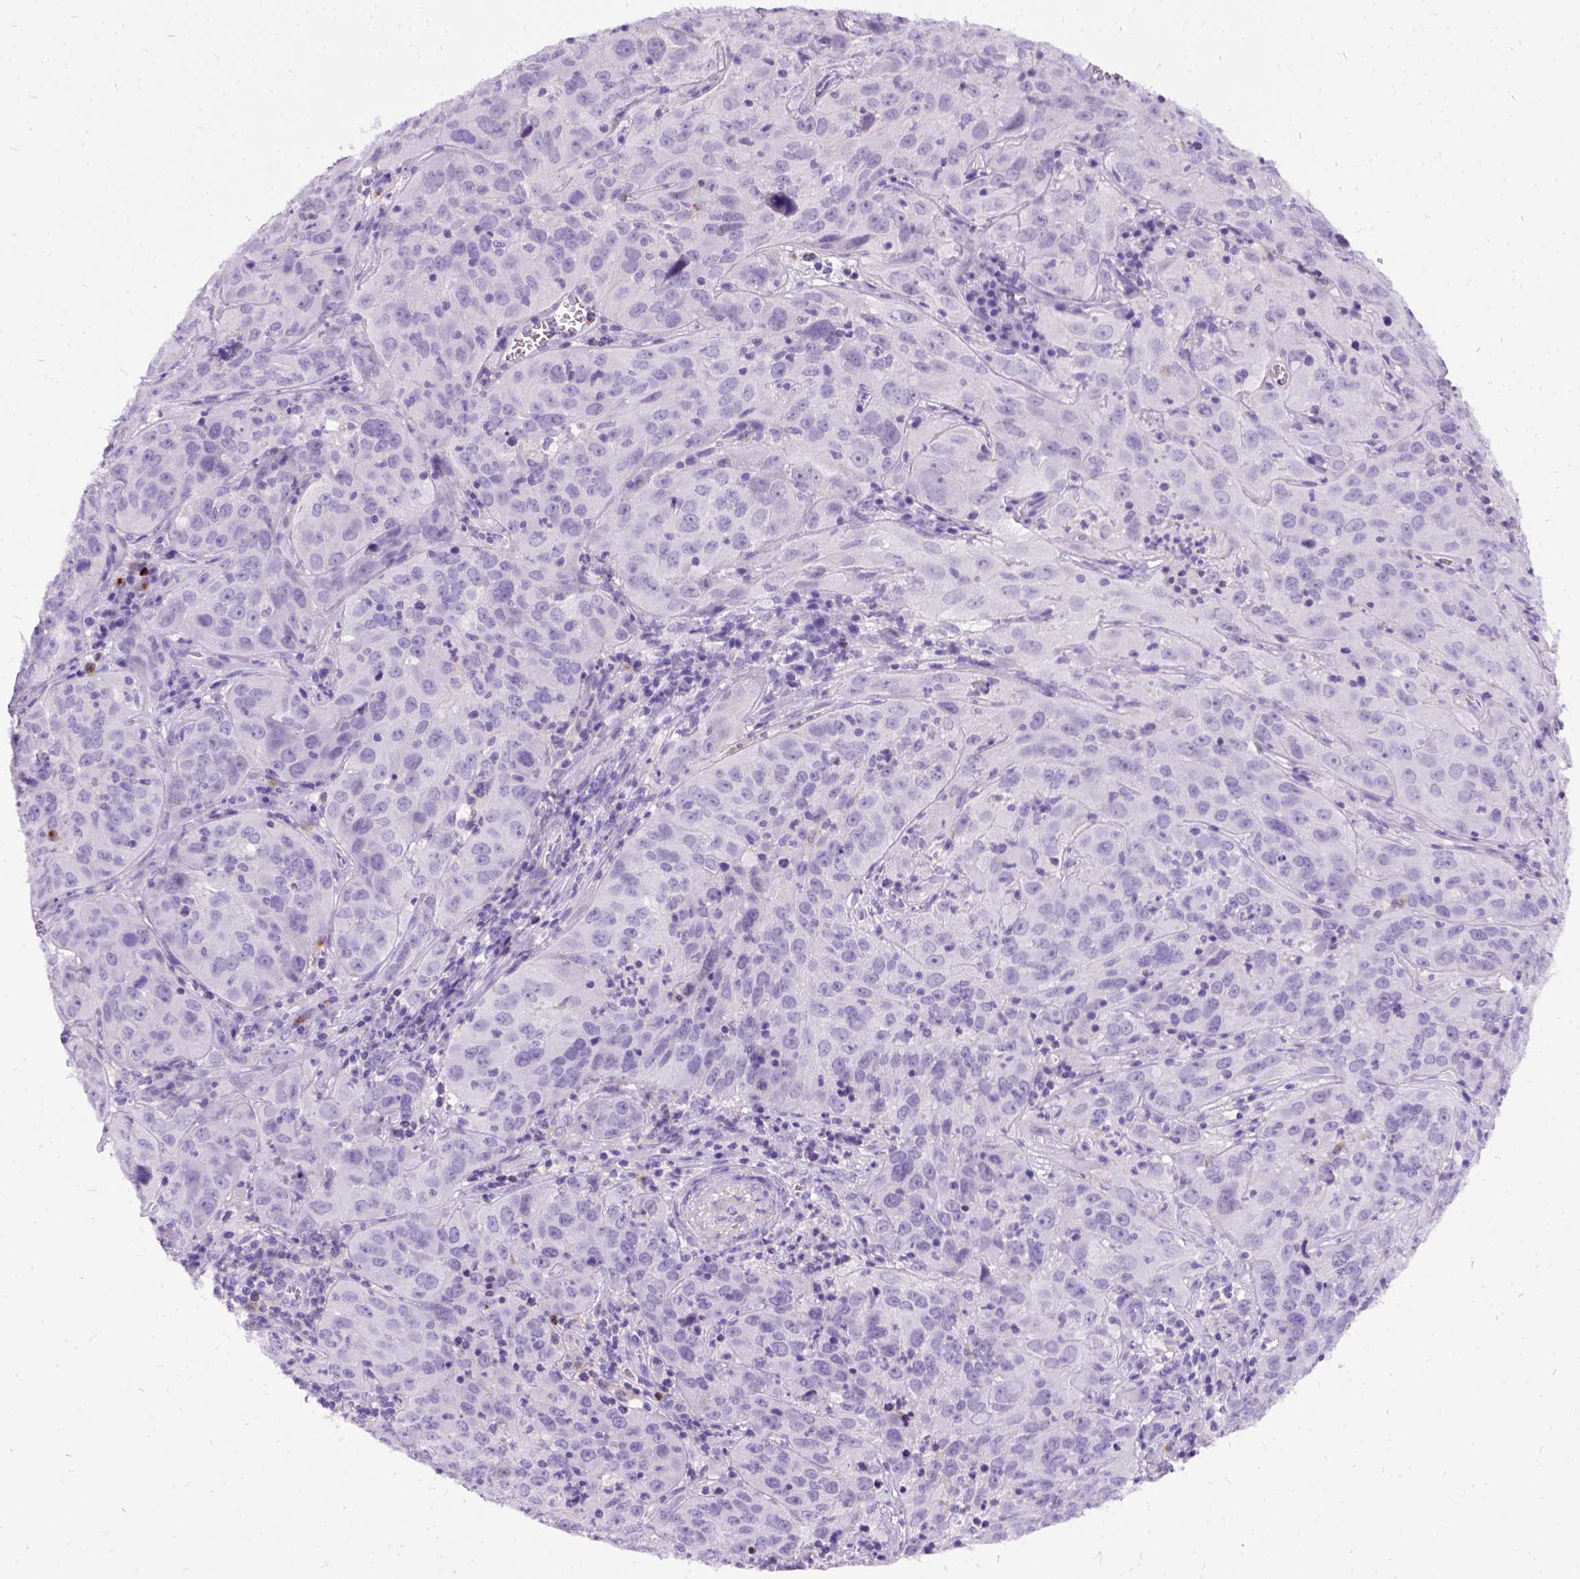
{"staining": {"intensity": "negative", "quantity": "none", "location": "none"}, "tissue": "cervical cancer", "cell_type": "Tumor cells", "image_type": "cancer", "snomed": [{"axis": "morphology", "description": "Squamous cell carcinoma, NOS"}, {"axis": "topography", "description": "Cervix"}], "caption": "IHC of cervical cancer (squamous cell carcinoma) displays no positivity in tumor cells.", "gene": "PRG2", "patient": {"sex": "female", "age": 32}}